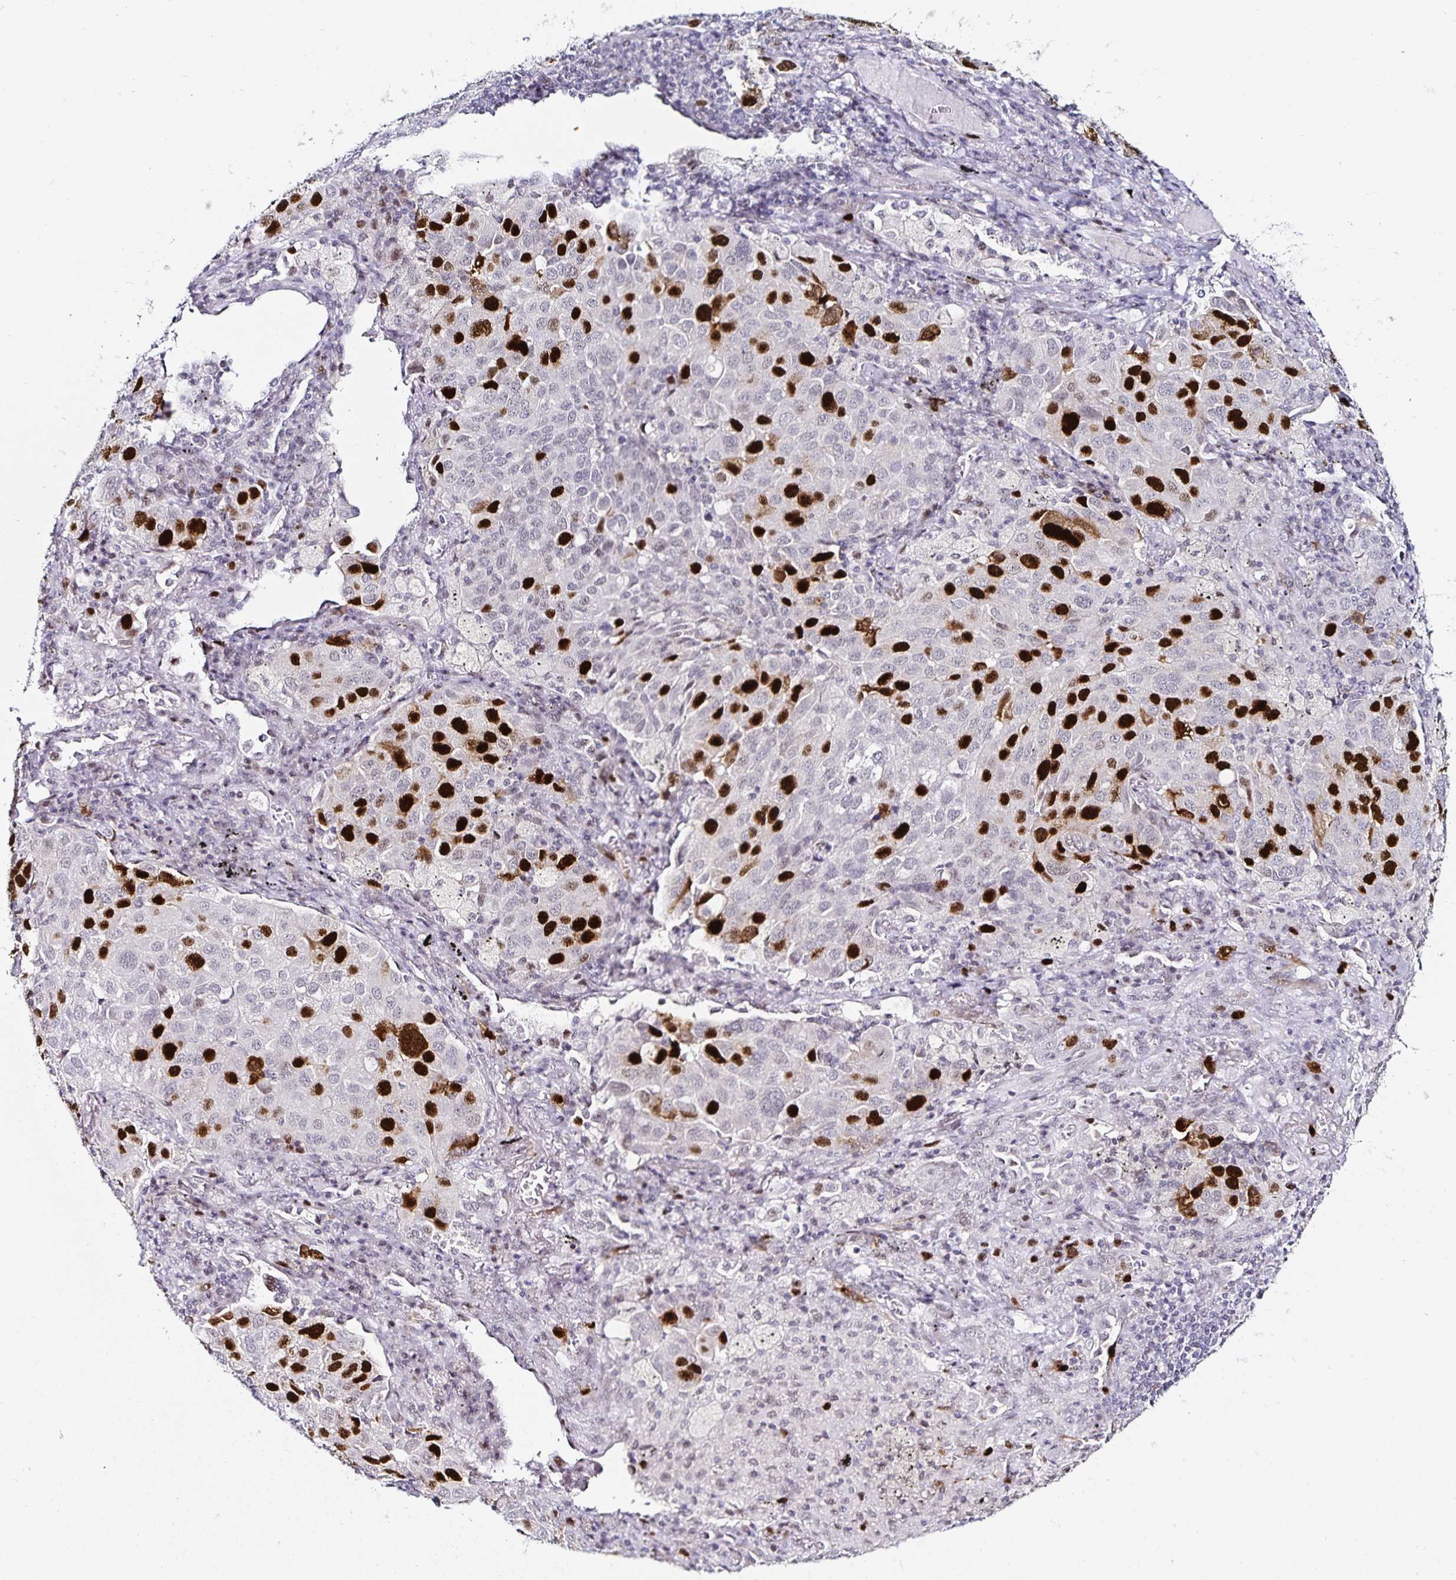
{"staining": {"intensity": "strong", "quantity": "25%-75%", "location": "nuclear"}, "tissue": "lung cancer", "cell_type": "Tumor cells", "image_type": "cancer", "snomed": [{"axis": "morphology", "description": "Adenocarcinoma, NOS"}, {"axis": "morphology", "description": "Adenocarcinoma, metastatic, NOS"}, {"axis": "topography", "description": "Lymph node"}, {"axis": "topography", "description": "Lung"}], "caption": "Lung cancer was stained to show a protein in brown. There is high levels of strong nuclear positivity in about 25%-75% of tumor cells.", "gene": "ANLN", "patient": {"sex": "female", "age": 65}}